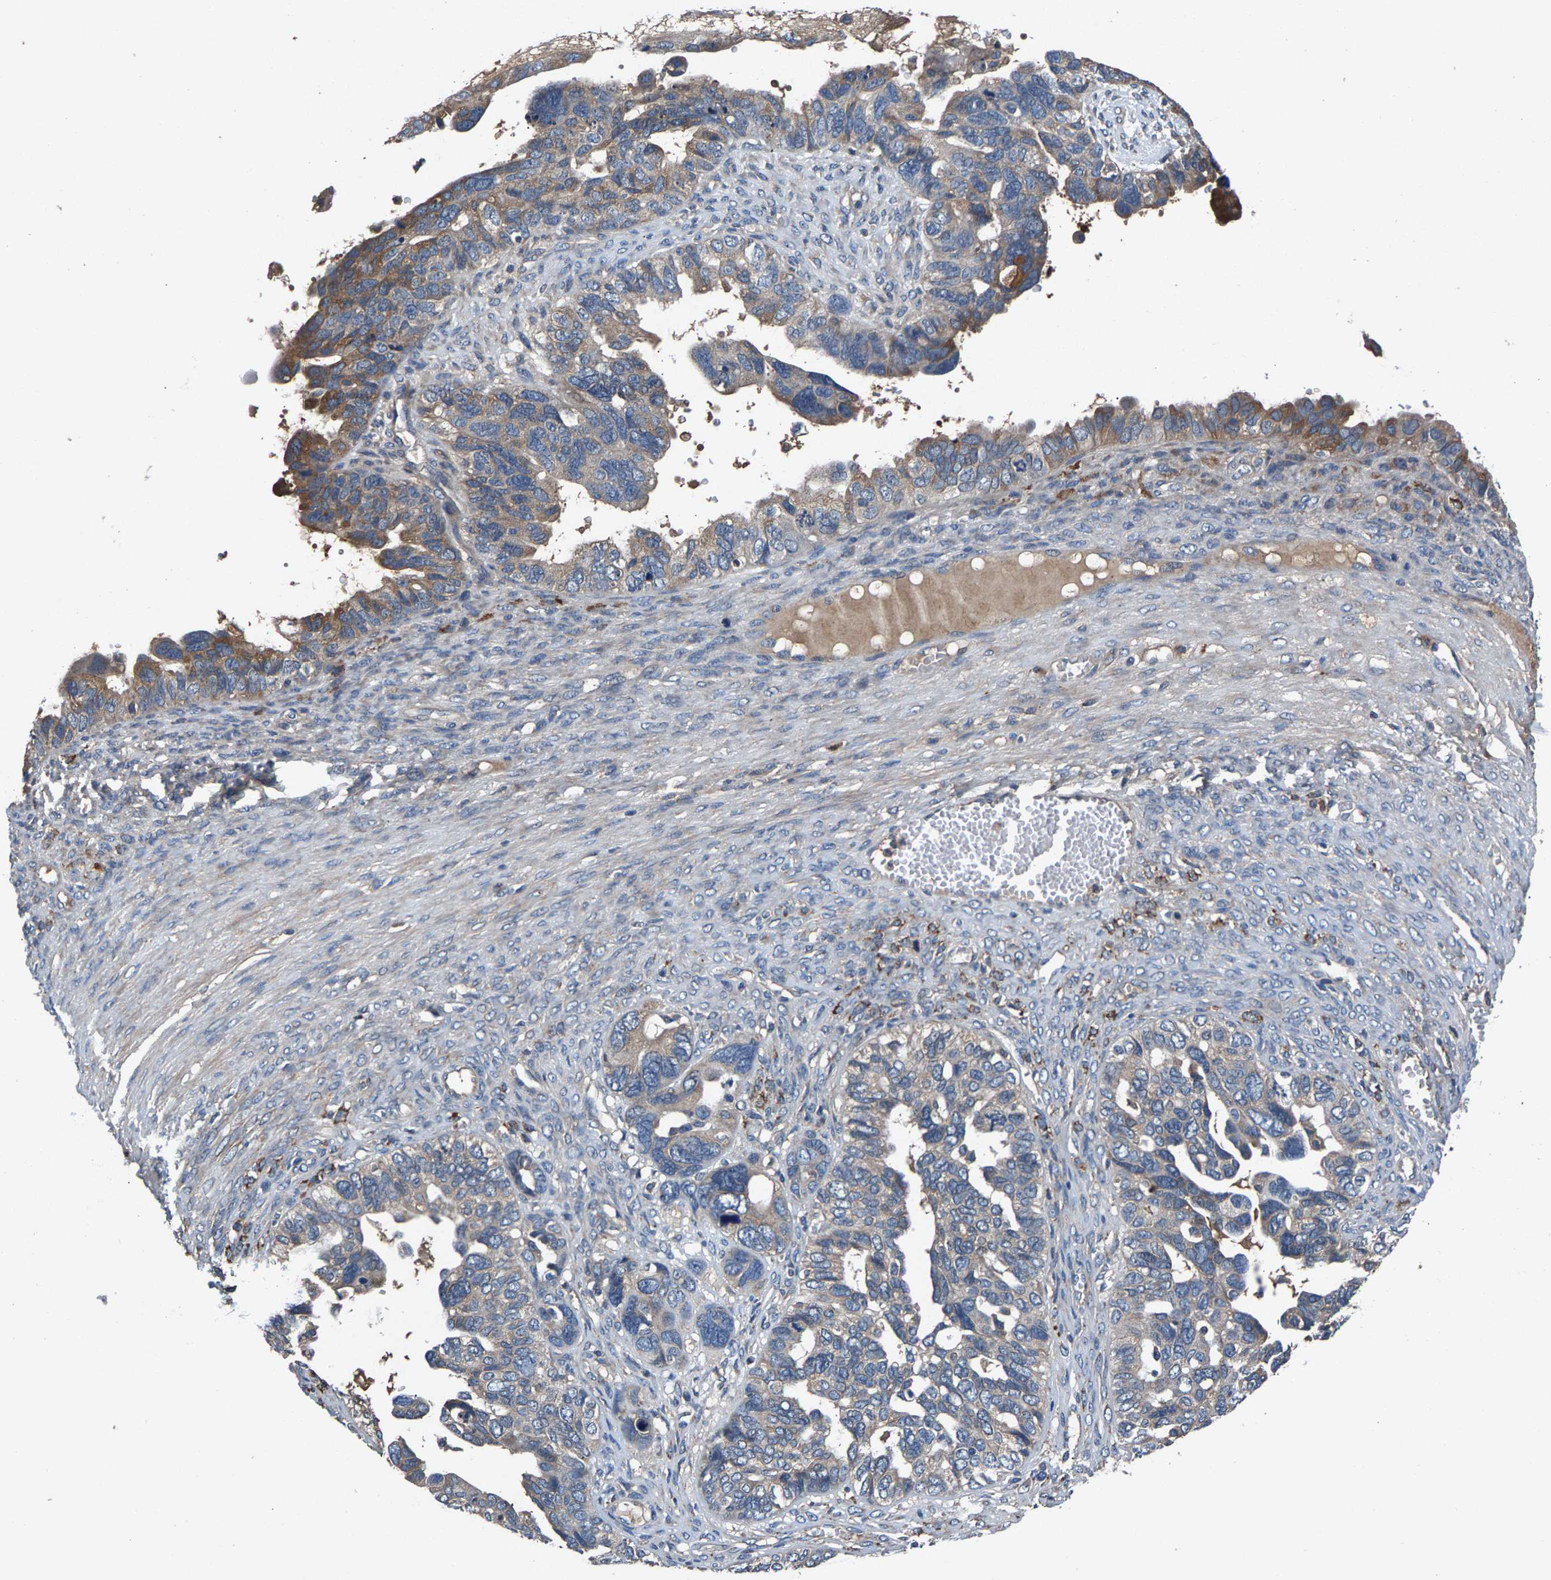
{"staining": {"intensity": "moderate", "quantity": "25%-75%", "location": "cytoplasmic/membranous"}, "tissue": "ovarian cancer", "cell_type": "Tumor cells", "image_type": "cancer", "snomed": [{"axis": "morphology", "description": "Cystadenocarcinoma, serous, NOS"}, {"axis": "topography", "description": "Ovary"}], "caption": "Immunohistochemical staining of human ovarian cancer (serous cystadenocarcinoma) displays medium levels of moderate cytoplasmic/membranous protein positivity in approximately 25%-75% of tumor cells.", "gene": "PRXL2C", "patient": {"sex": "female", "age": 79}}